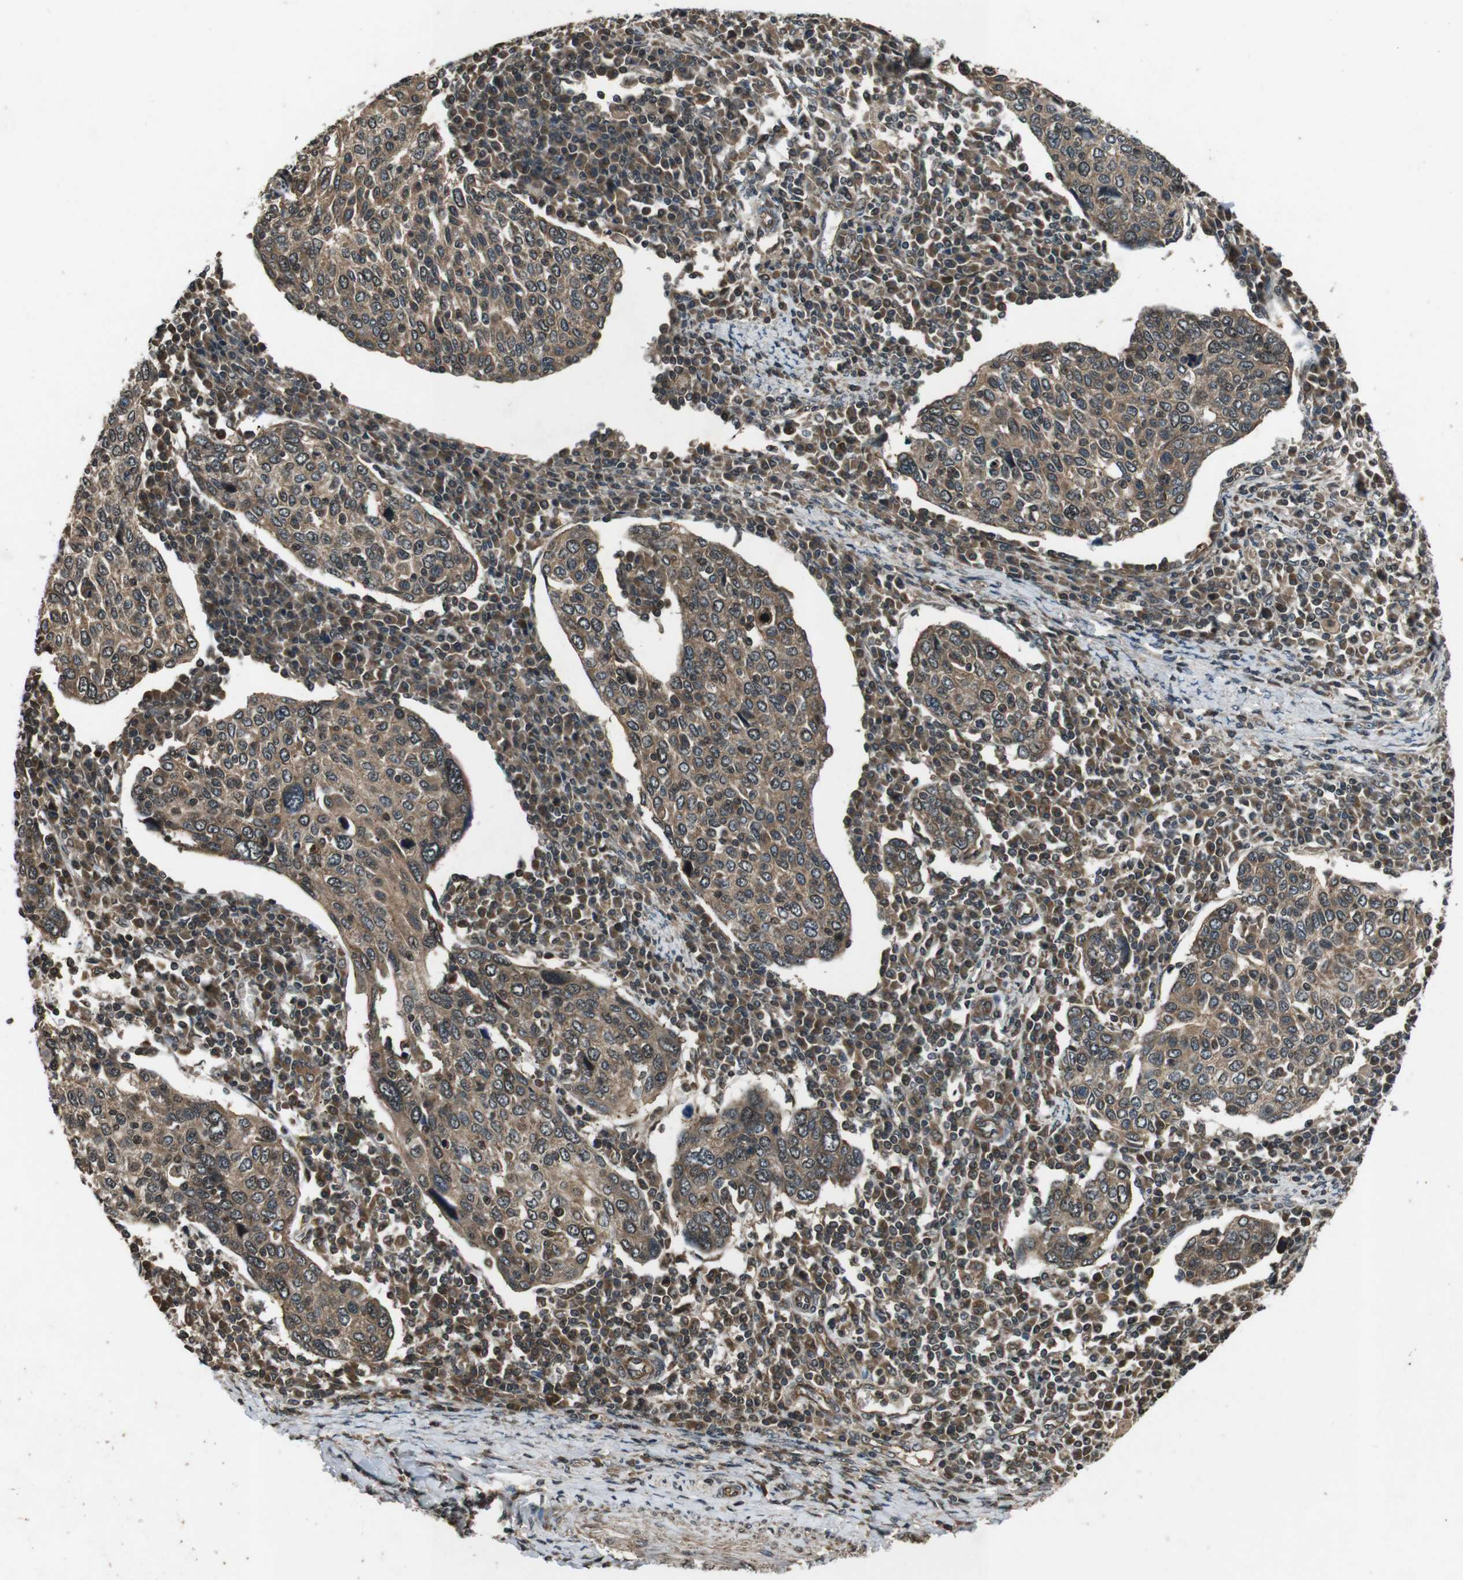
{"staining": {"intensity": "moderate", "quantity": ">75%", "location": "cytoplasmic/membranous,nuclear"}, "tissue": "cervical cancer", "cell_type": "Tumor cells", "image_type": "cancer", "snomed": [{"axis": "morphology", "description": "Squamous cell carcinoma, NOS"}, {"axis": "topography", "description": "Cervix"}], "caption": "There is medium levels of moderate cytoplasmic/membranous and nuclear expression in tumor cells of cervical squamous cell carcinoma, as demonstrated by immunohistochemical staining (brown color).", "gene": "PLK2", "patient": {"sex": "female", "age": 40}}